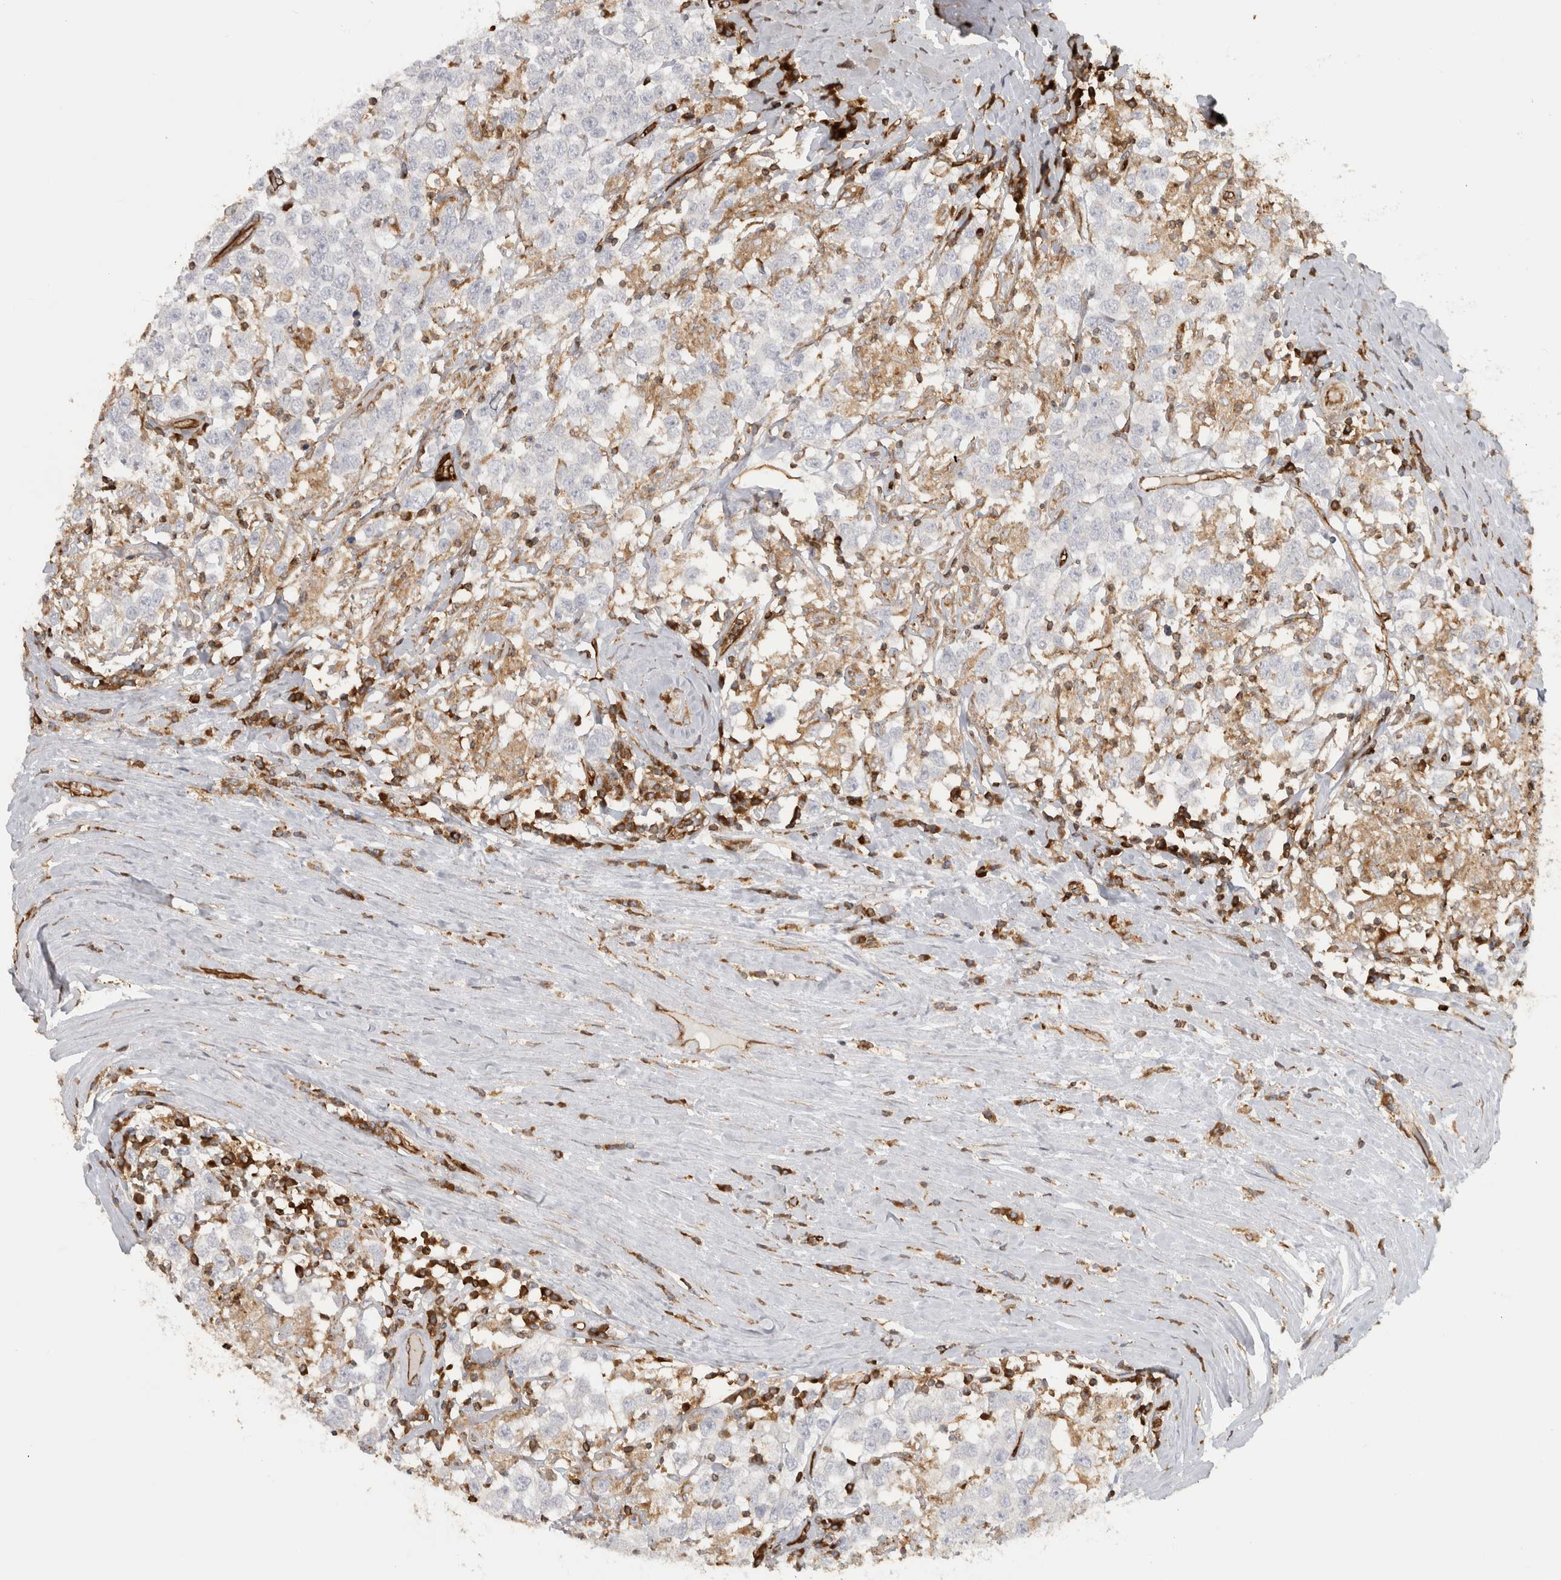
{"staining": {"intensity": "negative", "quantity": "none", "location": "none"}, "tissue": "testis cancer", "cell_type": "Tumor cells", "image_type": "cancer", "snomed": [{"axis": "morphology", "description": "Seminoma, NOS"}, {"axis": "topography", "description": "Testis"}], "caption": "A histopathology image of testis cancer (seminoma) stained for a protein demonstrates no brown staining in tumor cells.", "gene": "HLA-E", "patient": {"sex": "male", "age": 41}}